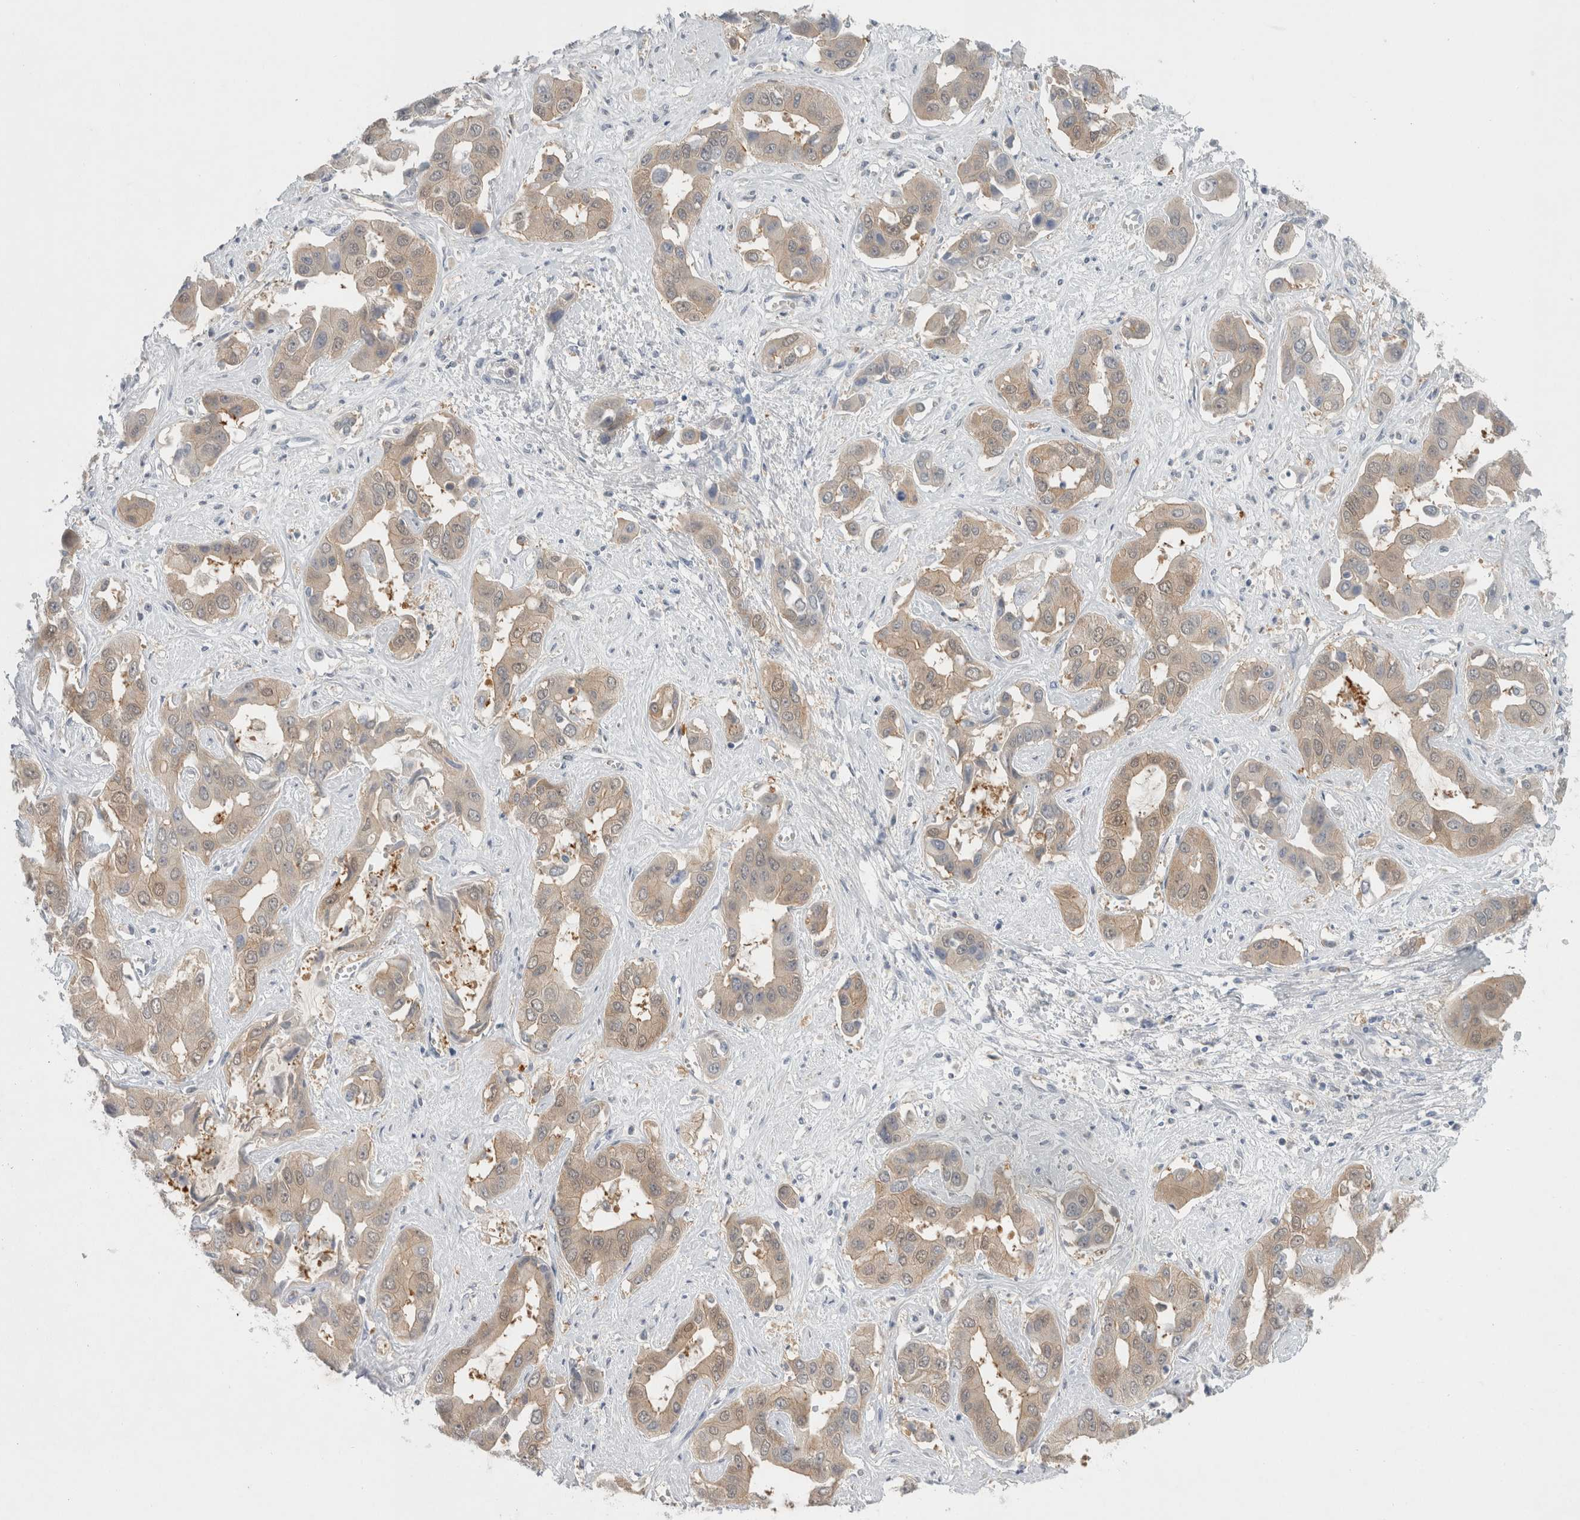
{"staining": {"intensity": "weak", "quantity": "25%-75%", "location": "cytoplasmic/membranous"}, "tissue": "liver cancer", "cell_type": "Tumor cells", "image_type": "cancer", "snomed": [{"axis": "morphology", "description": "Cholangiocarcinoma"}, {"axis": "topography", "description": "Liver"}], "caption": "The micrograph demonstrates a brown stain indicating the presence of a protein in the cytoplasmic/membranous of tumor cells in liver cholangiocarcinoma. The protein of interest is shown in brown color, while the nuclei are stained blue.", "gene": "CASP6", "patient": {"sex": "female", "age": 52}}